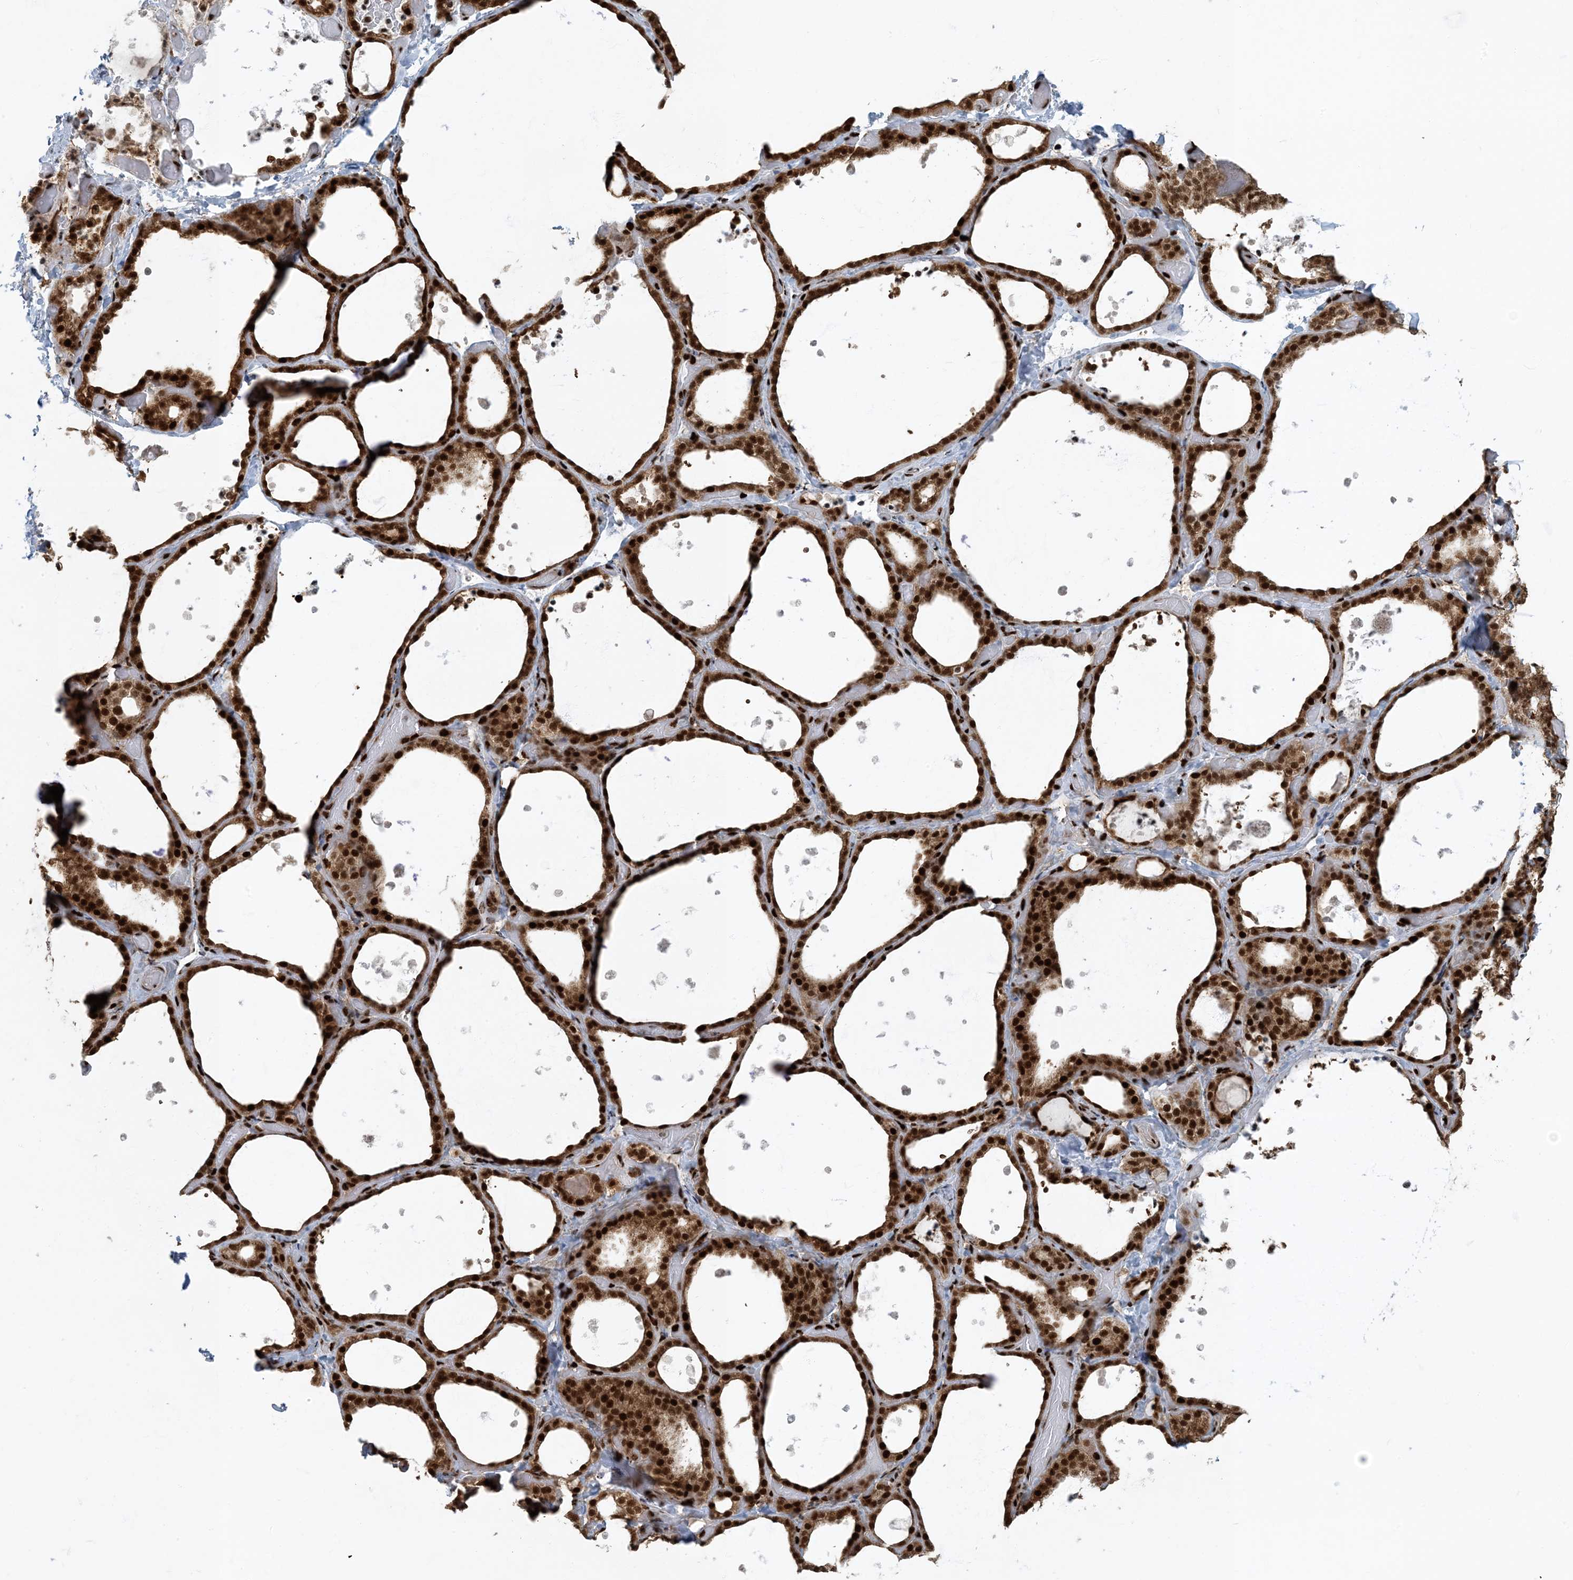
{"staining": {"intensity": "strong", "quantity": ">75%", "location": "cytoplasmic/membranous,nuclear"}, "tissue": "thyroid gland", "cell_type": "Glandular cells", "image_type": "normal", "snomed": [{"axis": "morphology", "description": "Normal tissue, NOS"}, {"axis": "topography", "description": "Thyroid gland"}], "caption": "The photomicrograph exhibits immunohistochemical staining of normal thyroid gland. There is strong cytoplasmic/membranous,nuclear staining is present in about >75% of glandular cells. The staining is performed using DAB (3,3'-diaminobenzidine) brown chromogen to label protein expression. The nuclei are counter-stained blue using hematoxylin.", "gene": "MBD1", "patient": {"sex": "female", "age": 44}}